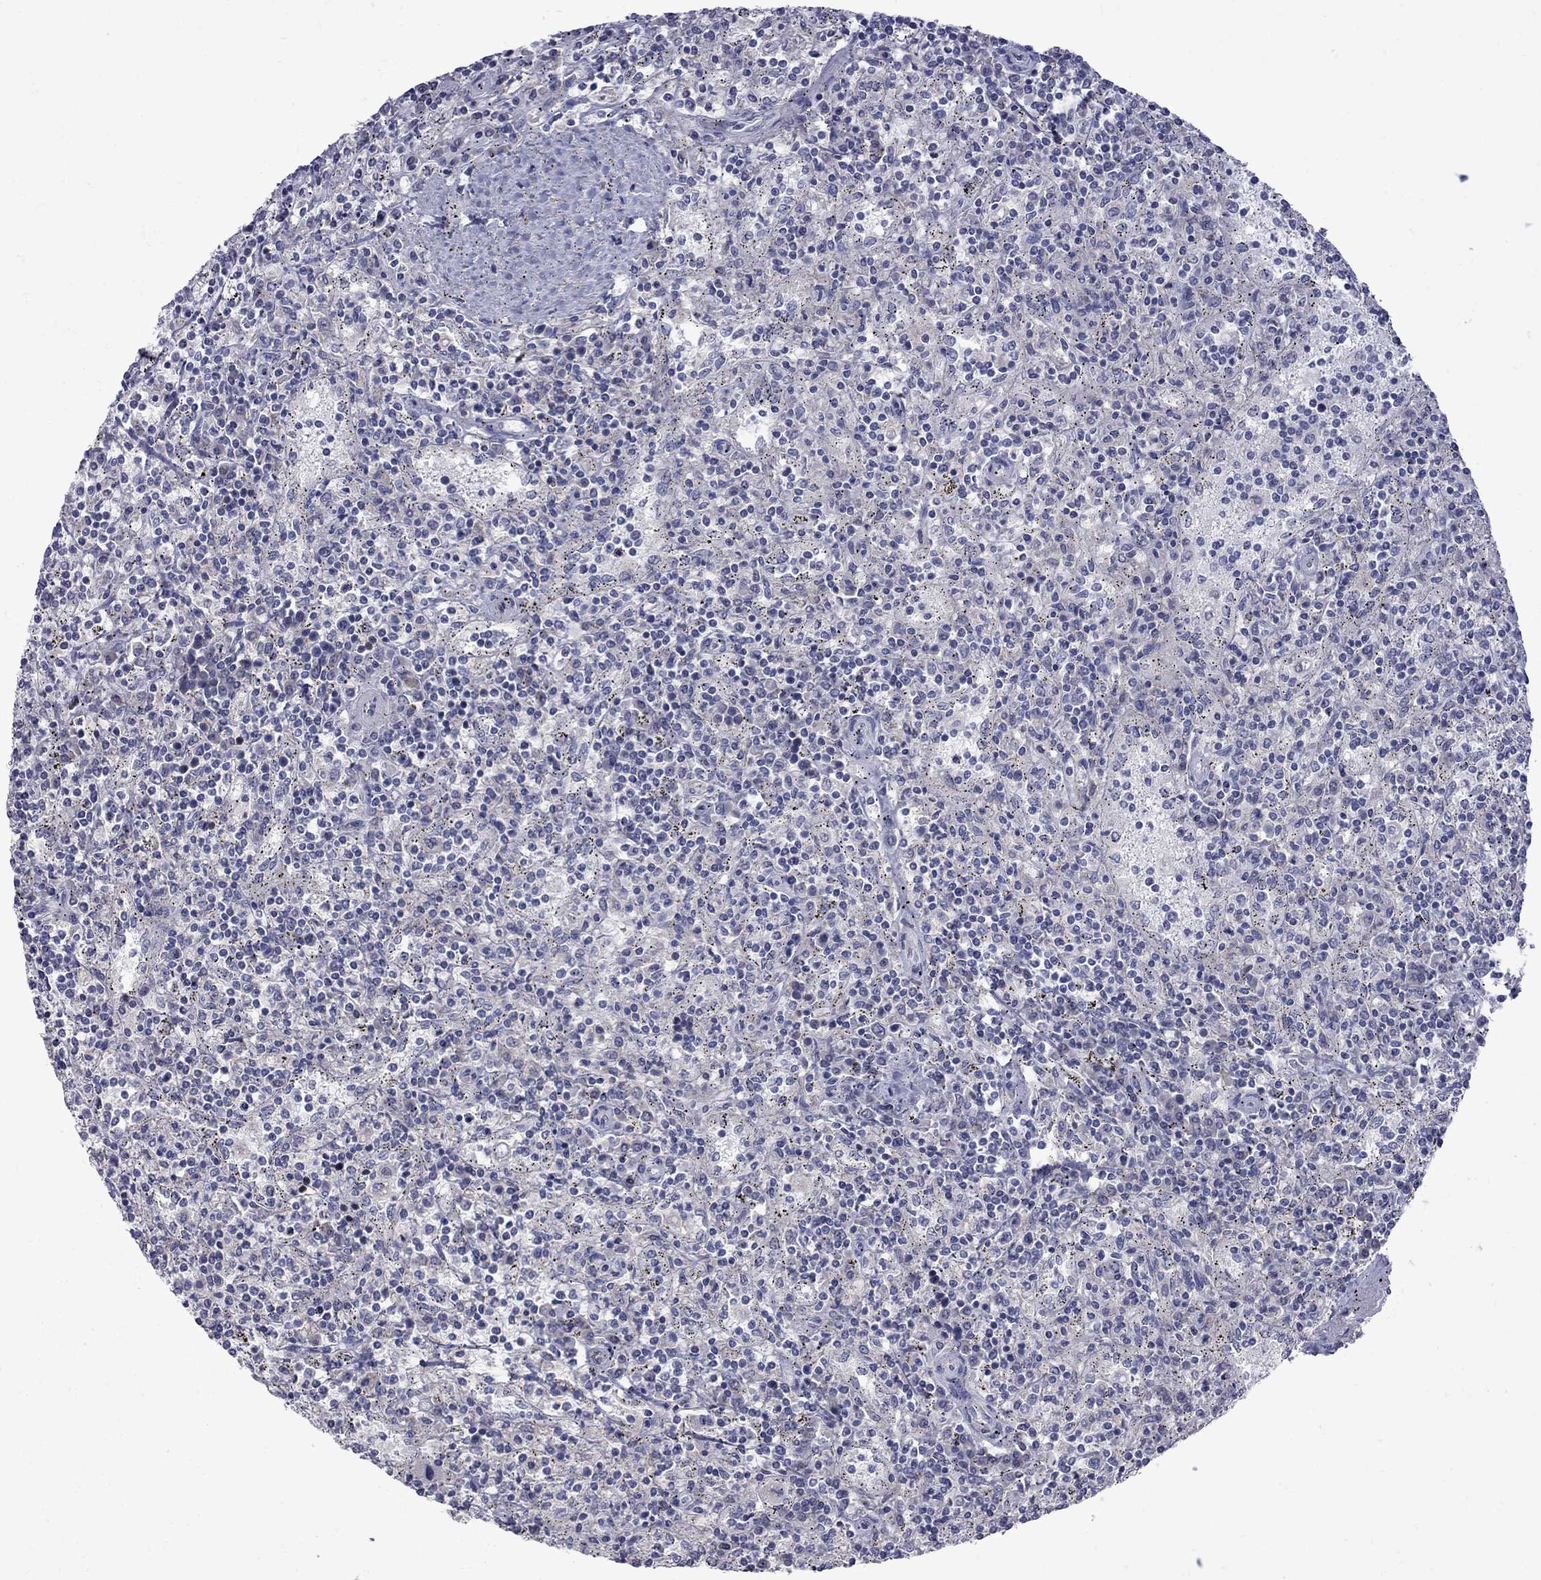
{"staining": {"intensity": "negative", "quantity": "none", "location": "none"}, "tissue": "lymphoma", "cell_type": "Tumor cells", "image_type": "cancer", "snomed": [{"axis": "morphology", "description": "Malignant lymphoma, non-Hodgkin's type, Low grade"}, {"axis": "topography", "description": "Spleen"}], "caption": "Tumor cells show no significant protein positivity in lymphoma.", "gene": "NRARP", "patient": {"sex": "male", "age": 62}}